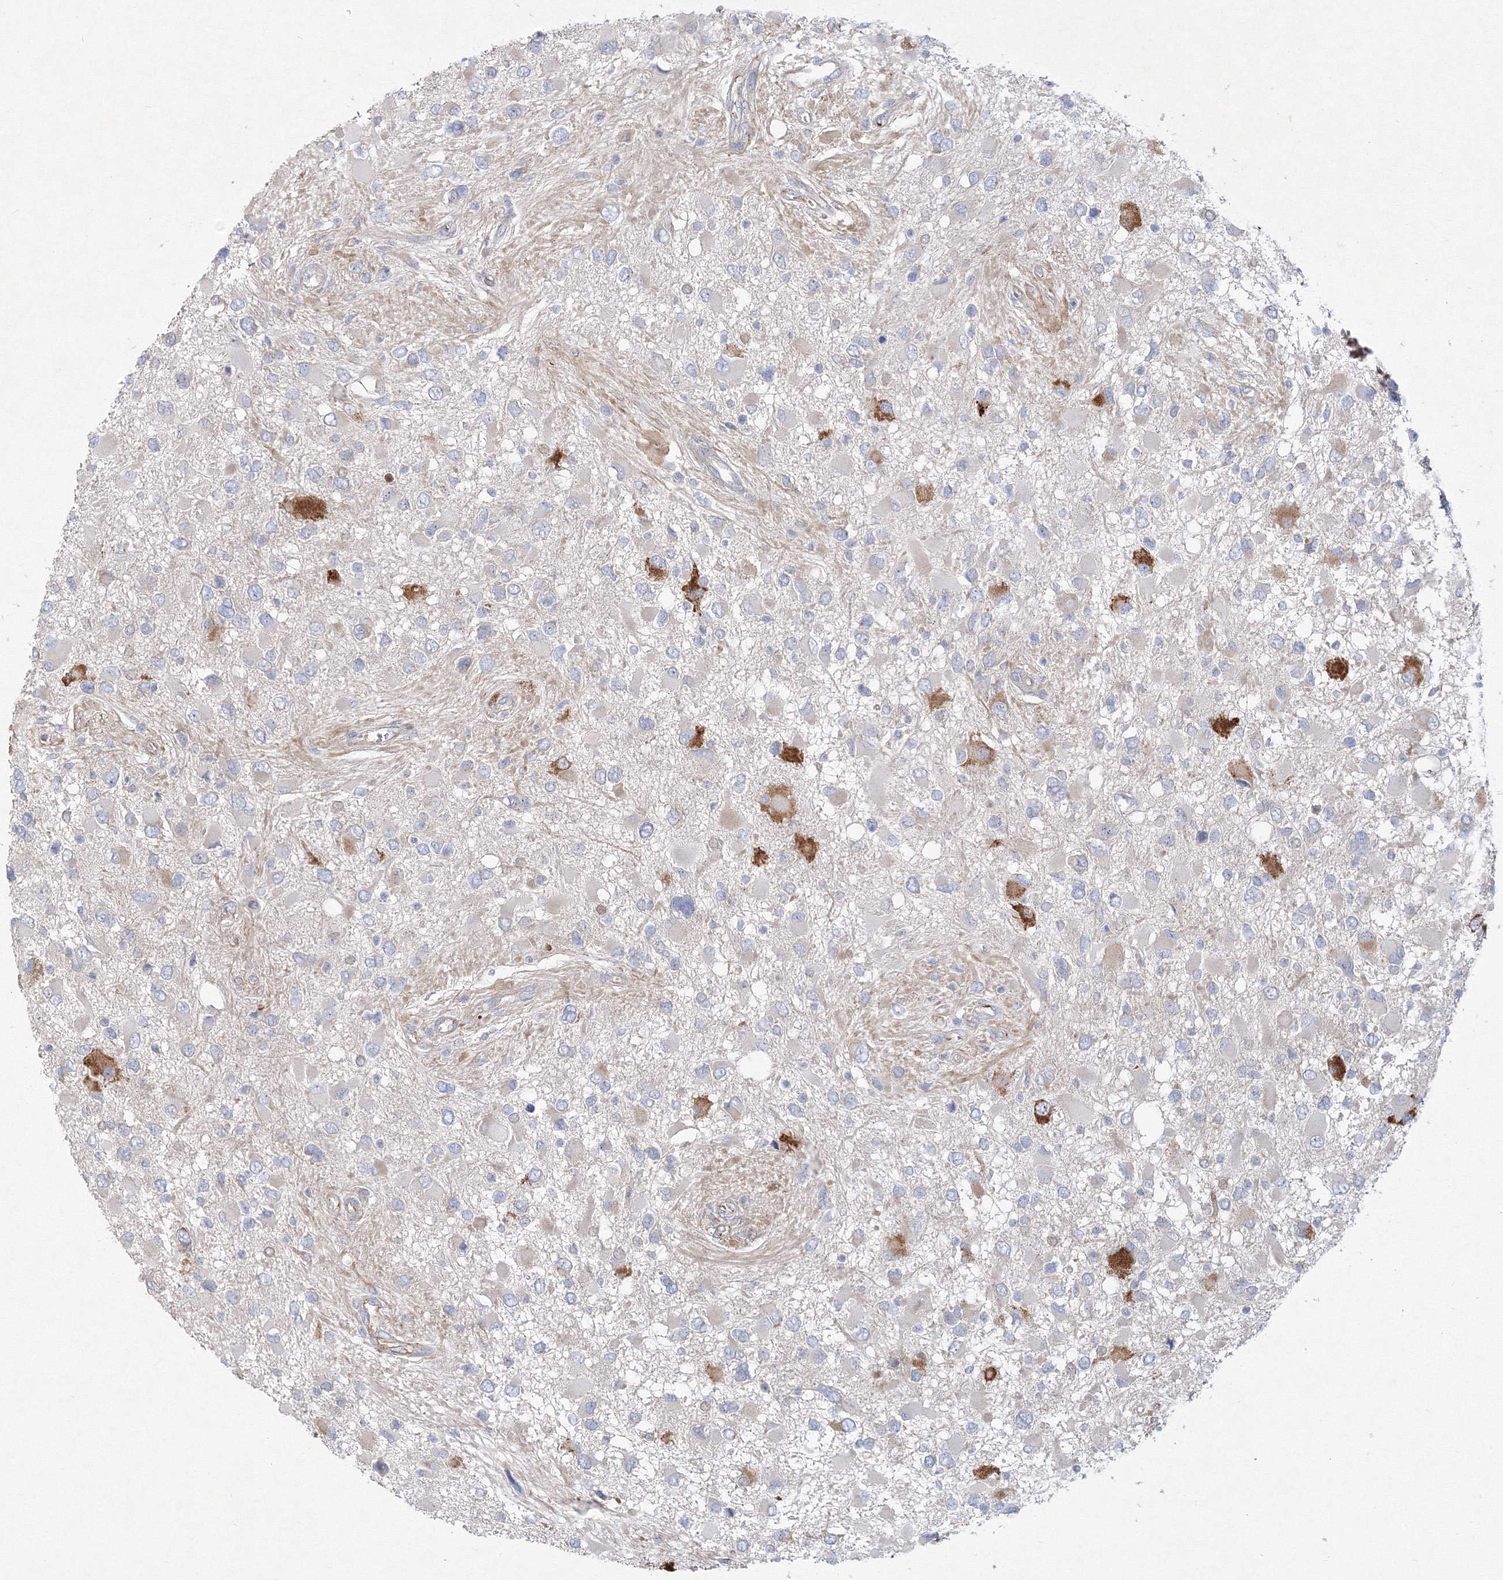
{"staining": {"intensity": "strong", "quantity": "<25%", "location": "cytoplasmic/membranous"}, "tissue": "glioma", "cell_type": "Tumor cells", "image_type": "cancer", "snomed": [{"axis": "morphology", "description": "Glioma, malignant, High grade"}, {"axis": "topography", "description": "Brain"}], "caption": "Immunohistochemical staining of human high-grade glioma (malignant) reveals strong cytoplasmic/membranous protein expression in about <25% of tumor cells.", "gene": "WDR49", "patient": {"sex": "male", "age": 53}}